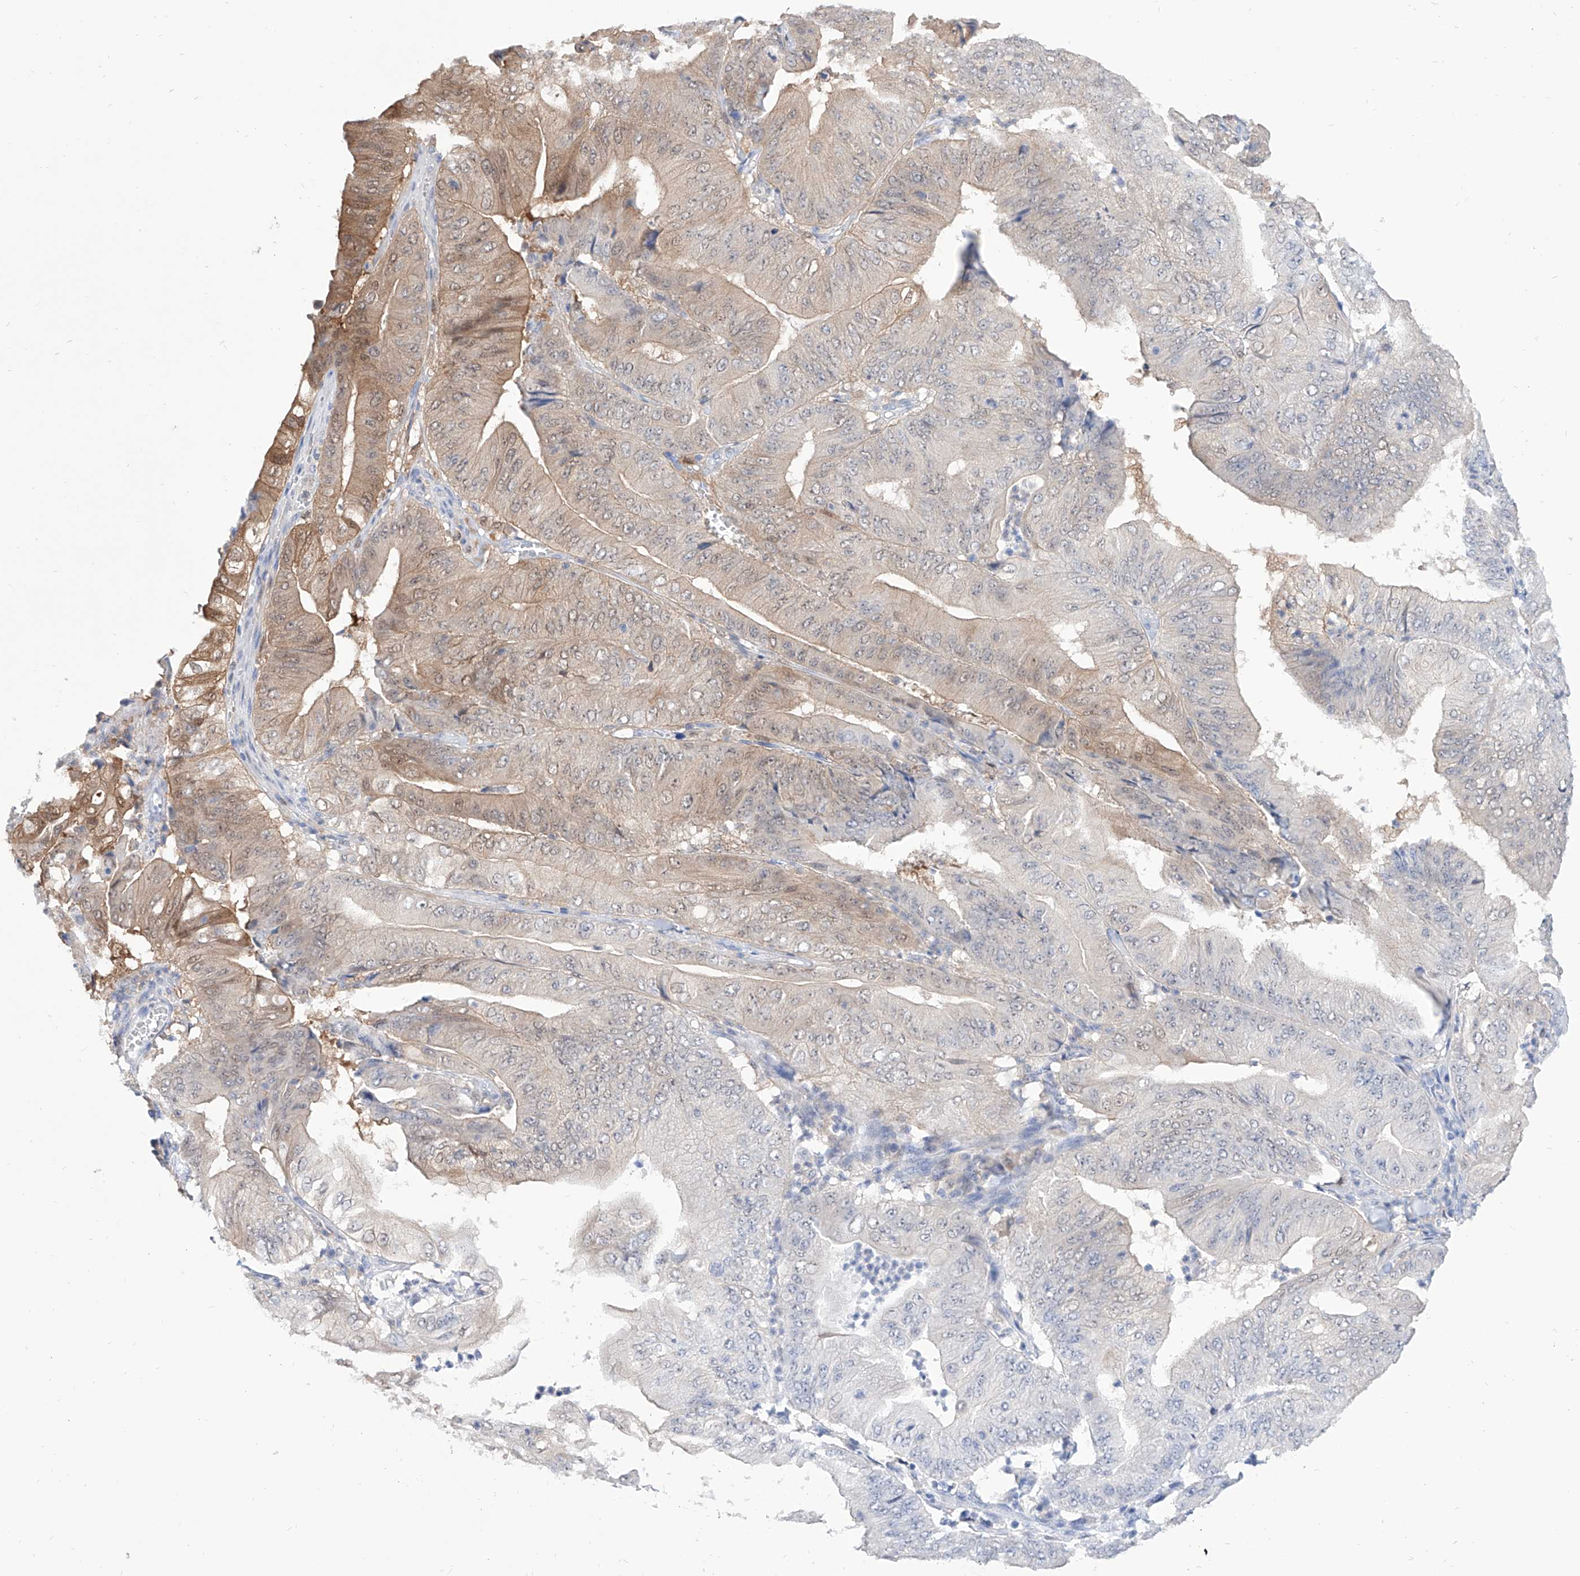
{"staining": {"intensity": "moderate", "quantity": "<25%", "location": "cytoplasmic/membranous"}, "tissue": "pancreatic cancer", "cell_type": "Tumor cells", "image_type": "cancer", "snomed": [{"axis": "morphology", "description": "Adenocarcinoma, NOS"}, {"axis": "topography", "description": "Pancreas"}], "caption": "About <25% of tumor cells in human pancreatic cancer (adenocarcinoma) exhibit moderate cytoplasmic/membranous protein positivity as visualized by brown immunohistochemical staining.", "gene": "PDXK", "patient": {"sex": "female", "age": 77}}